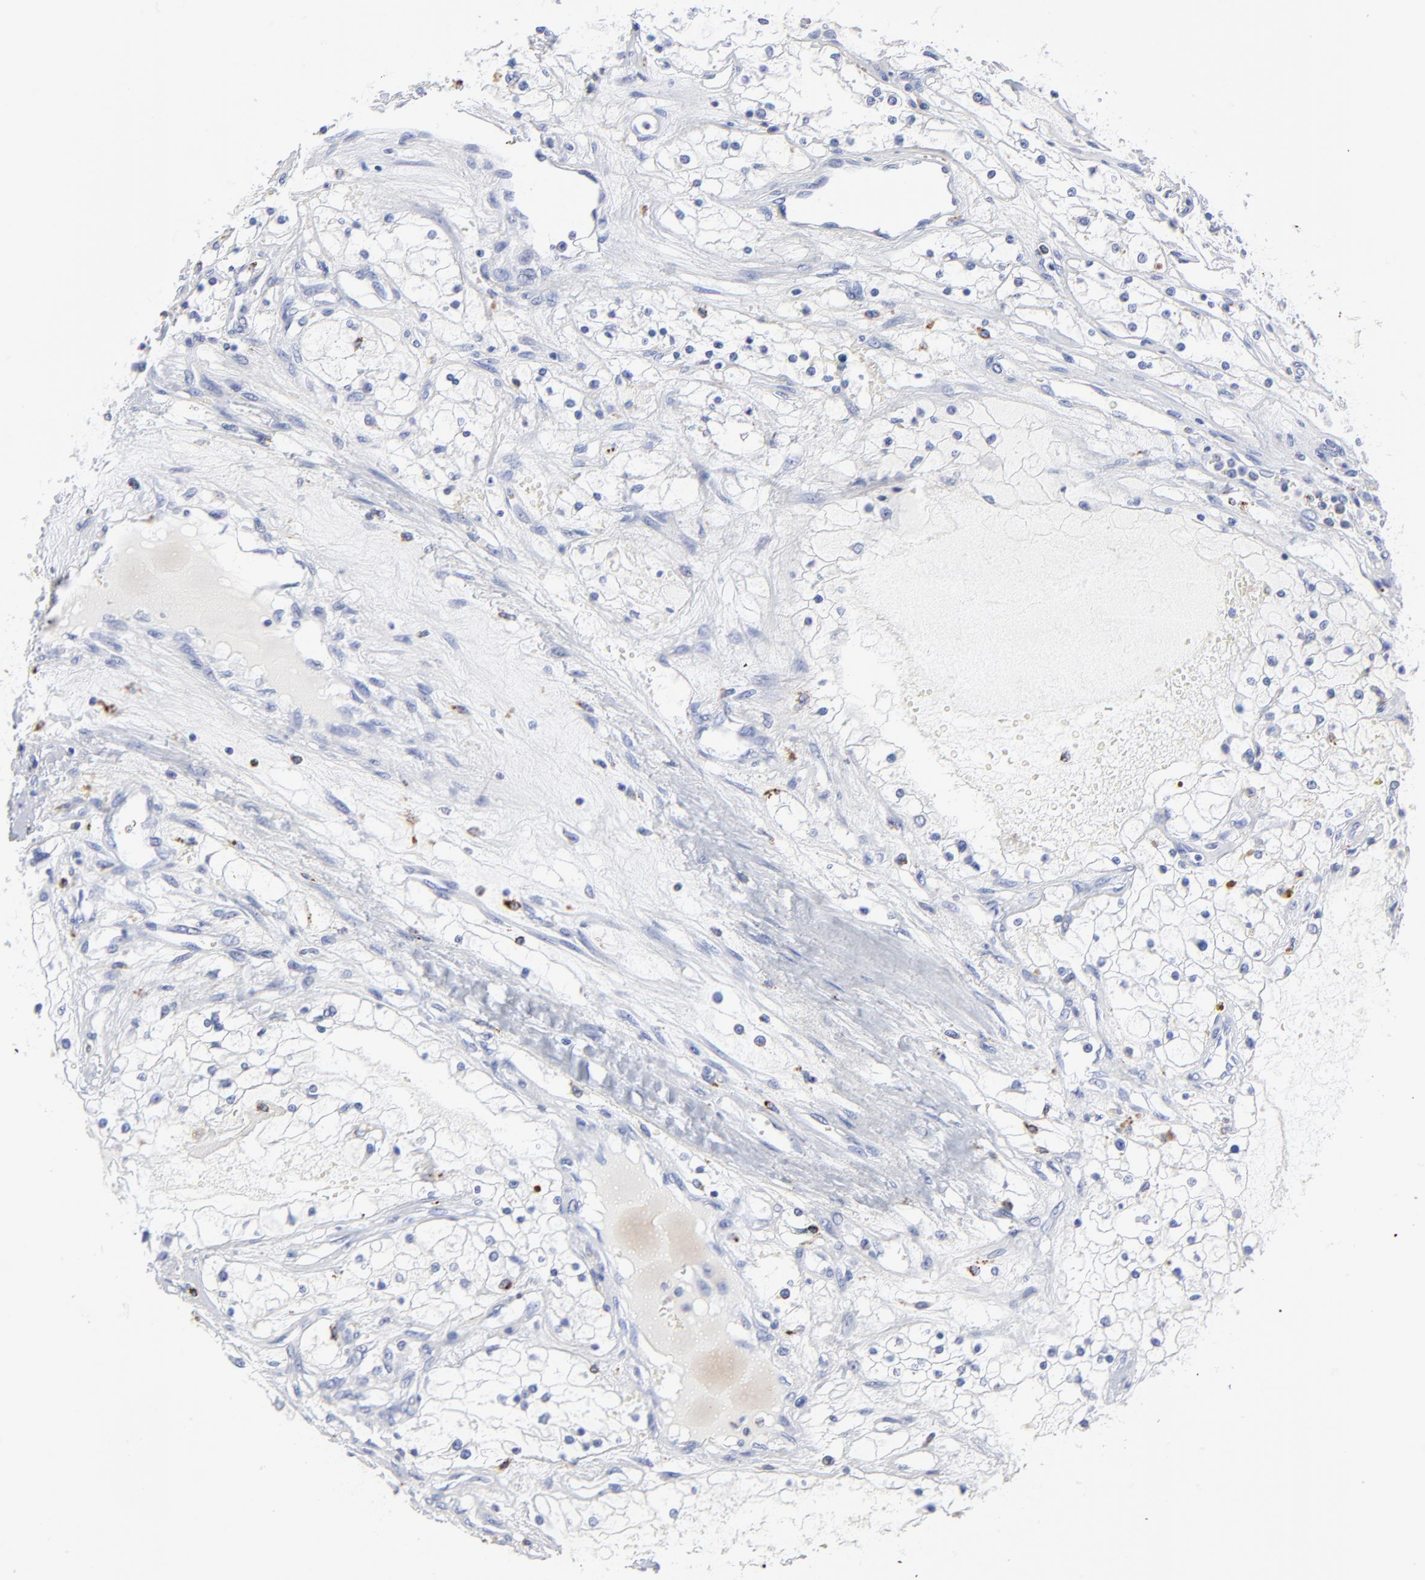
{"staining": {"intensity": "negative", "quantity": "none", "location": "none"}, "tissue": "renal cancer", "cell_type": "Tumor cells", "image_type": "cancer", "snomed": [{"axis": "morphology", "description": "Adenocarcinoma, NOS"}, {"axis": "topography", "description": "Kidney"}], "caption": "There is no significant positivity in tumor cells of adenocarcinoma (renal).", "gene": "CPVL", "patient": {"sex": "male", "age": 61}}